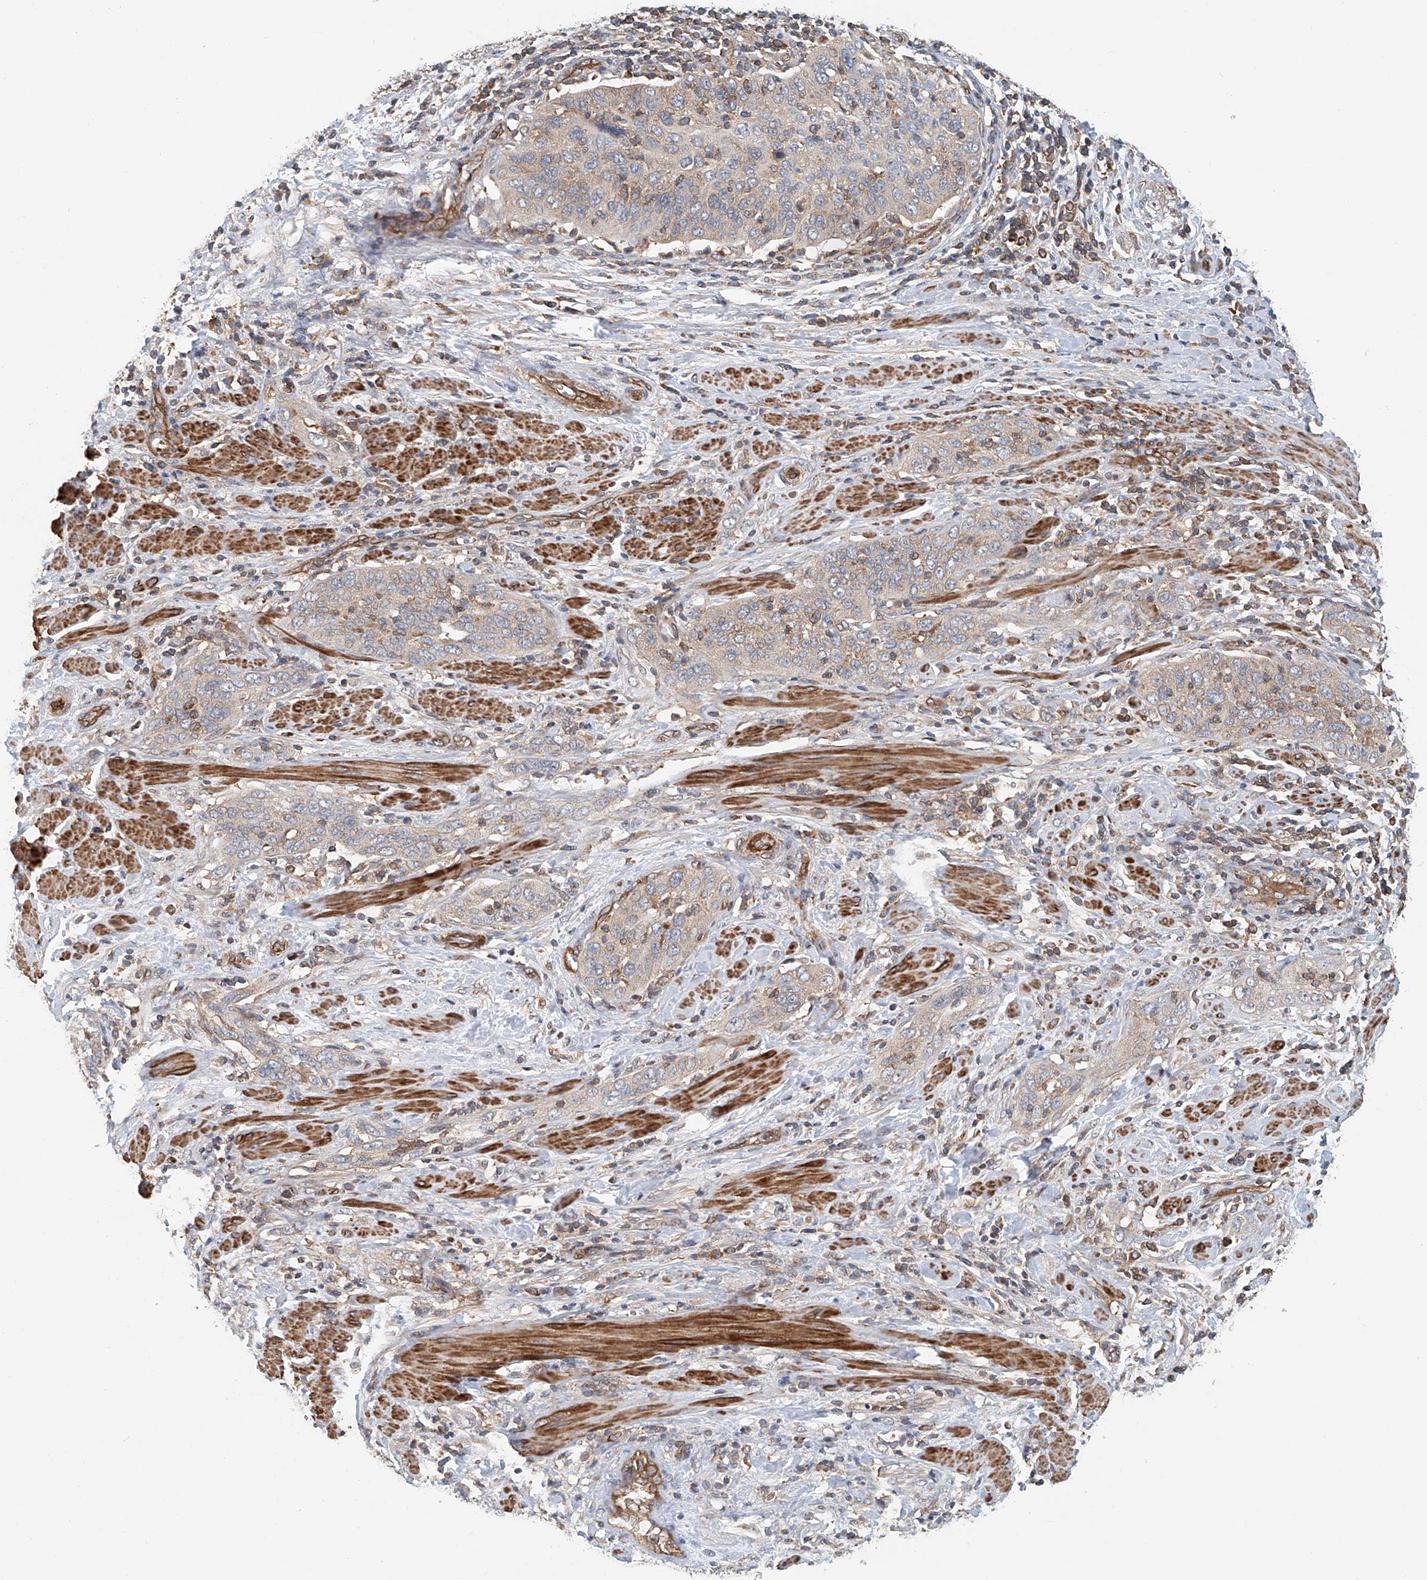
{"staining": {"intensity": "negative", "quantity": "none", "location": "none"}, "tissue": "cervical cancer", "cell_type": "Tumor cells", "image_type": "cancer", "snomed": [{"axis": "morphology", "description": "Squamous cell carcinoma, NOS"}, {"axis": "topography", "description": "Cervix"}], "caption": "Immunohistochemical staining of human cervical cancer displays no significant positivity in tumor cells. (IHC, brightfield microscopy, high magnification).", "gene": "FRYL", "patient": {"sex": "female", "age": 60}}